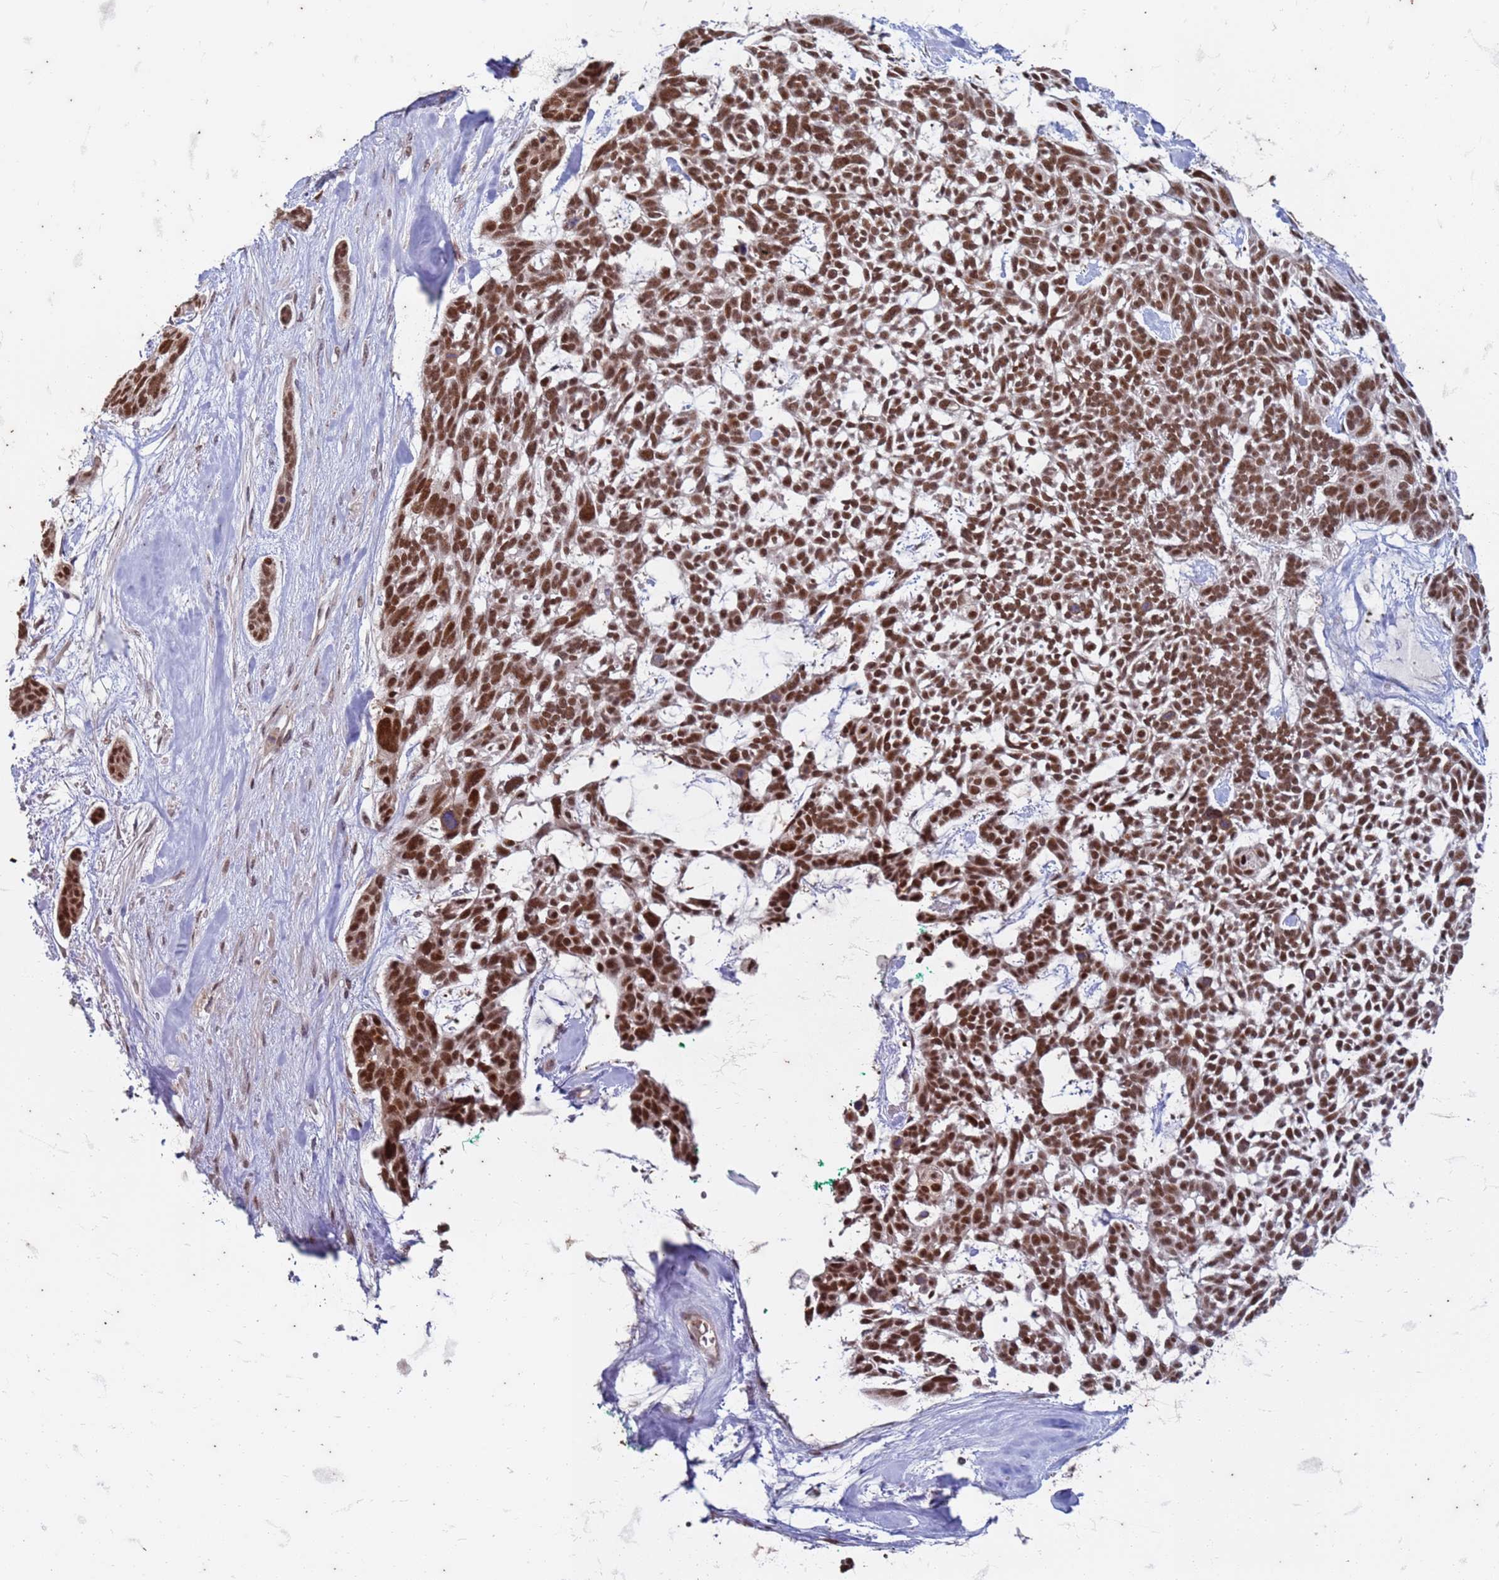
{"staining": {"intensity": "strong", "quantity": ">75%", "location": "nuclear"}, "tissue": "skin cancer", "cell_type": "Tumor cells", "image_type": "cancer", "snomed": [{"axis": "morphology", "description": "Basal cell carcinoma"}, {"axis": "topography", "description": "Skin"}], "caption": "An immunohistochemistry photomicrograph of tumor tissue is shown. Protein staining in brown highlights strong nuclear positivity in skin cancer (basal cell carcinoma) within tumor cells.", "gene": "TRMT6", "patient": {"sex": "male", "age": 88}}